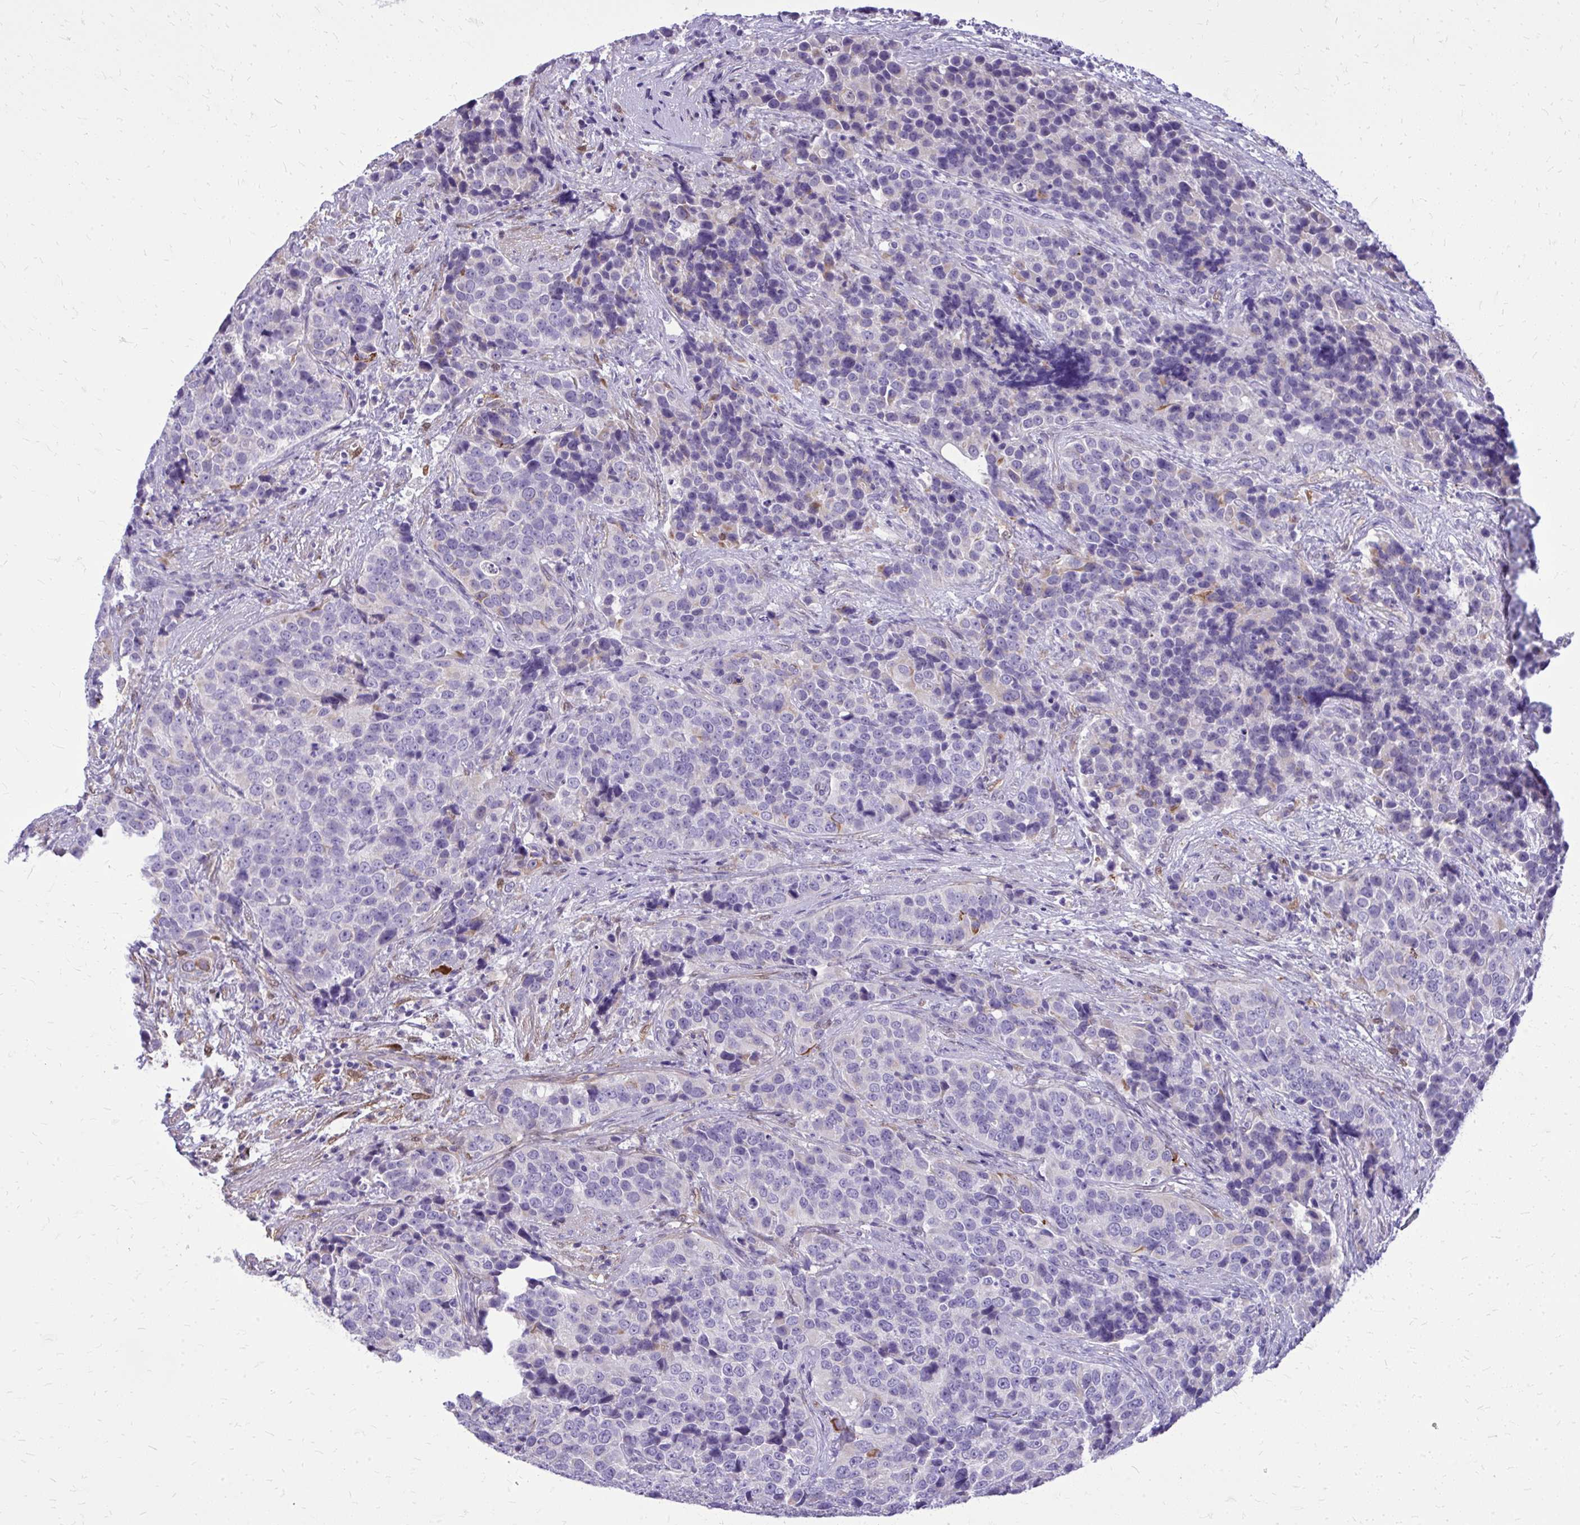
{"staining": {"intensity": "negative", "quantity": "none", "location": "none"}, "tissue": "urothelial cancer", "cell_type": "Tumor cells", "image_type": "cancer", "snomed": [{"axis": "morphology", "description": "Urothelial carcinoma, NOS"}, {"axis": "topography", "description": "Urinary bladder"}], "caption": "This is a micrograph of immunohistochemistry (IHC) staining of transitional cell carcinoma, which shows no expression in tumor cells.", "gene": "NNMT", "patient": {"sex": "male", "age": 52}}